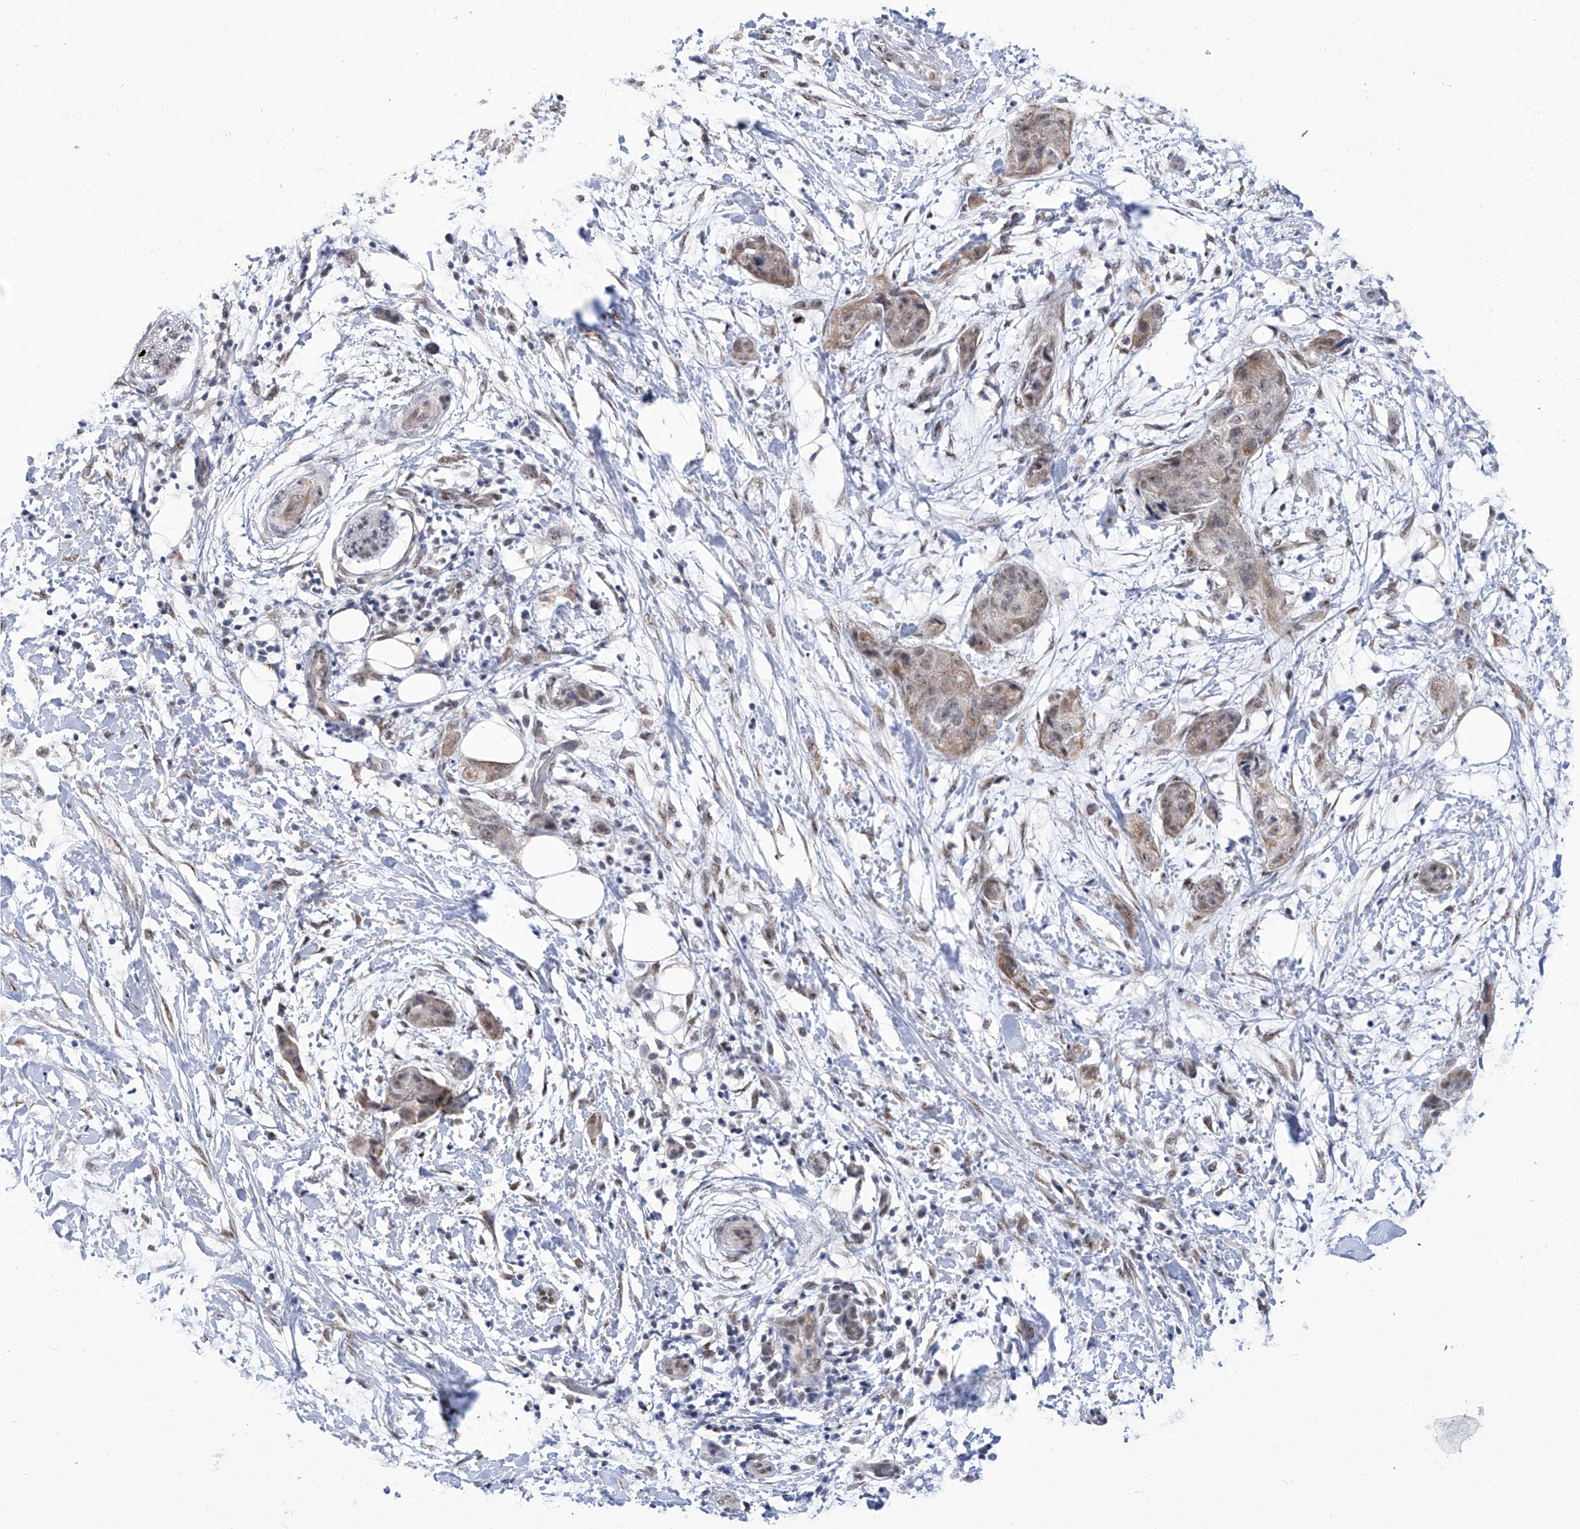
{"staining": {"intensity": "weak", "quantity": "25%-75%", "location": "cytoplasmic/membranous,nuclear"}, "tissue": "pancreatic cancer", "cell_type": "Tumor cells", "image_type": "cancer", "snomed": [{"axis": "morphology", "description": "Adenocarcinoma, NOS"}, {"axis": "topography", "description": "Pancreas"}], "caption": "A brown stain shows weak cytoplasmic/membranous and nuclear staining of a protein in pancreatic cancer tumor cells. The staining is performed using DAB (3,3'-diaminobenzidine) brown chromogen to label protein expression. The nuclei are counter-stained blue using hematoxylin.", "gene": "SART1", "patient": {"sex": "female", "age": 78}}